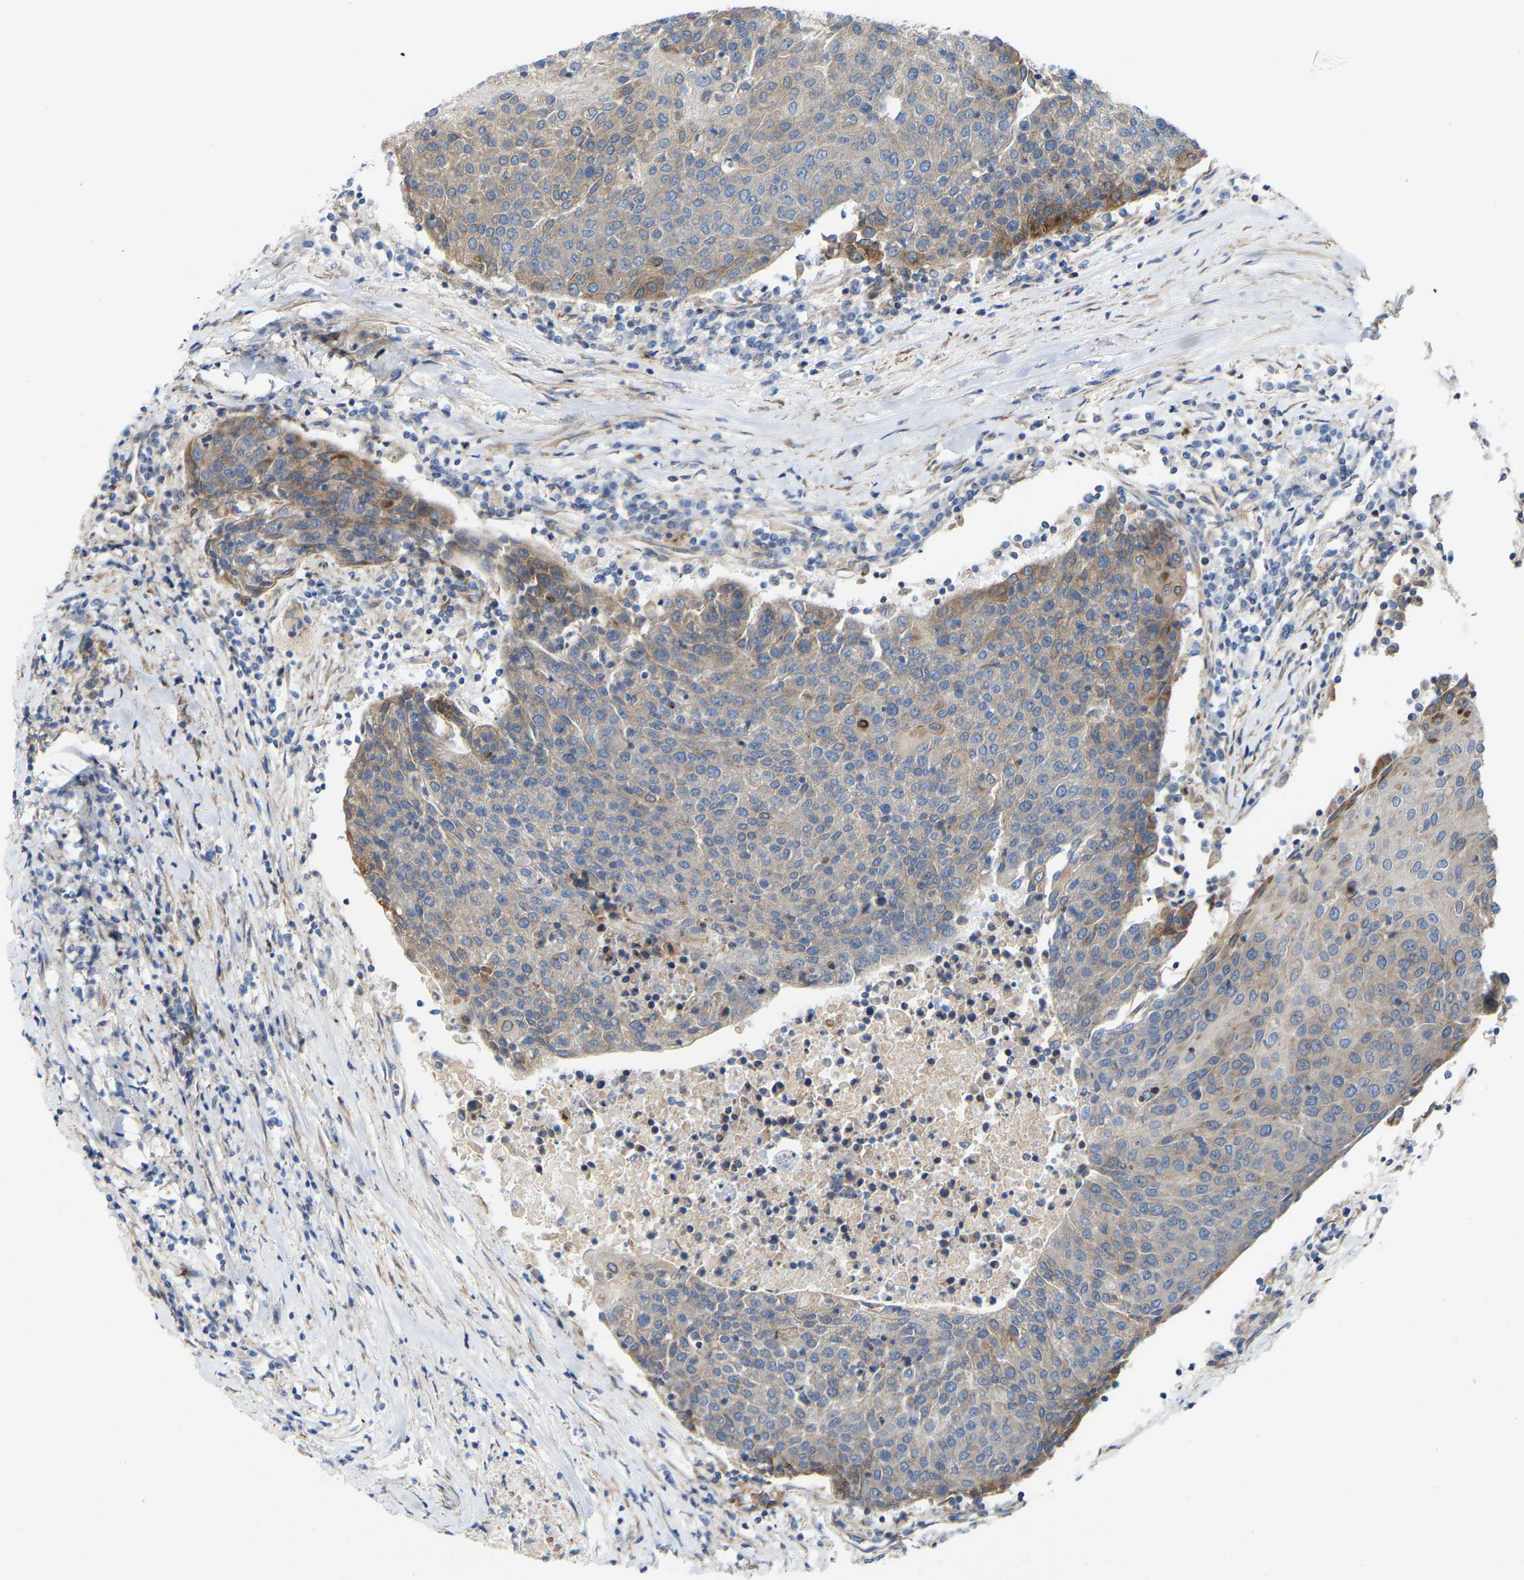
{"staining": {"intensity": "weak", "quantity": "25%-75%", "location": "cytoplasmic/membranous"}, "tissue": "urothelial cancer", "cell_type": "Tumor cells", "image_type": "cancer", "snomed": [{"axis": "morphology", "description": "Urothelial carcinoma, High grade"}, {"axis": "topography", "description": "Urinary bladder"}], "caption": "Immunohistochemistry (IHC) (DAB (3,3'-diaminobenzidine)) staining of human urothelial cancer displays weak cytoplasmic/membranous protein positivity in about 25%-75% of tumor cells.", "gene": "TOR1B", "patient": {"sex": "female", "age": 85}}